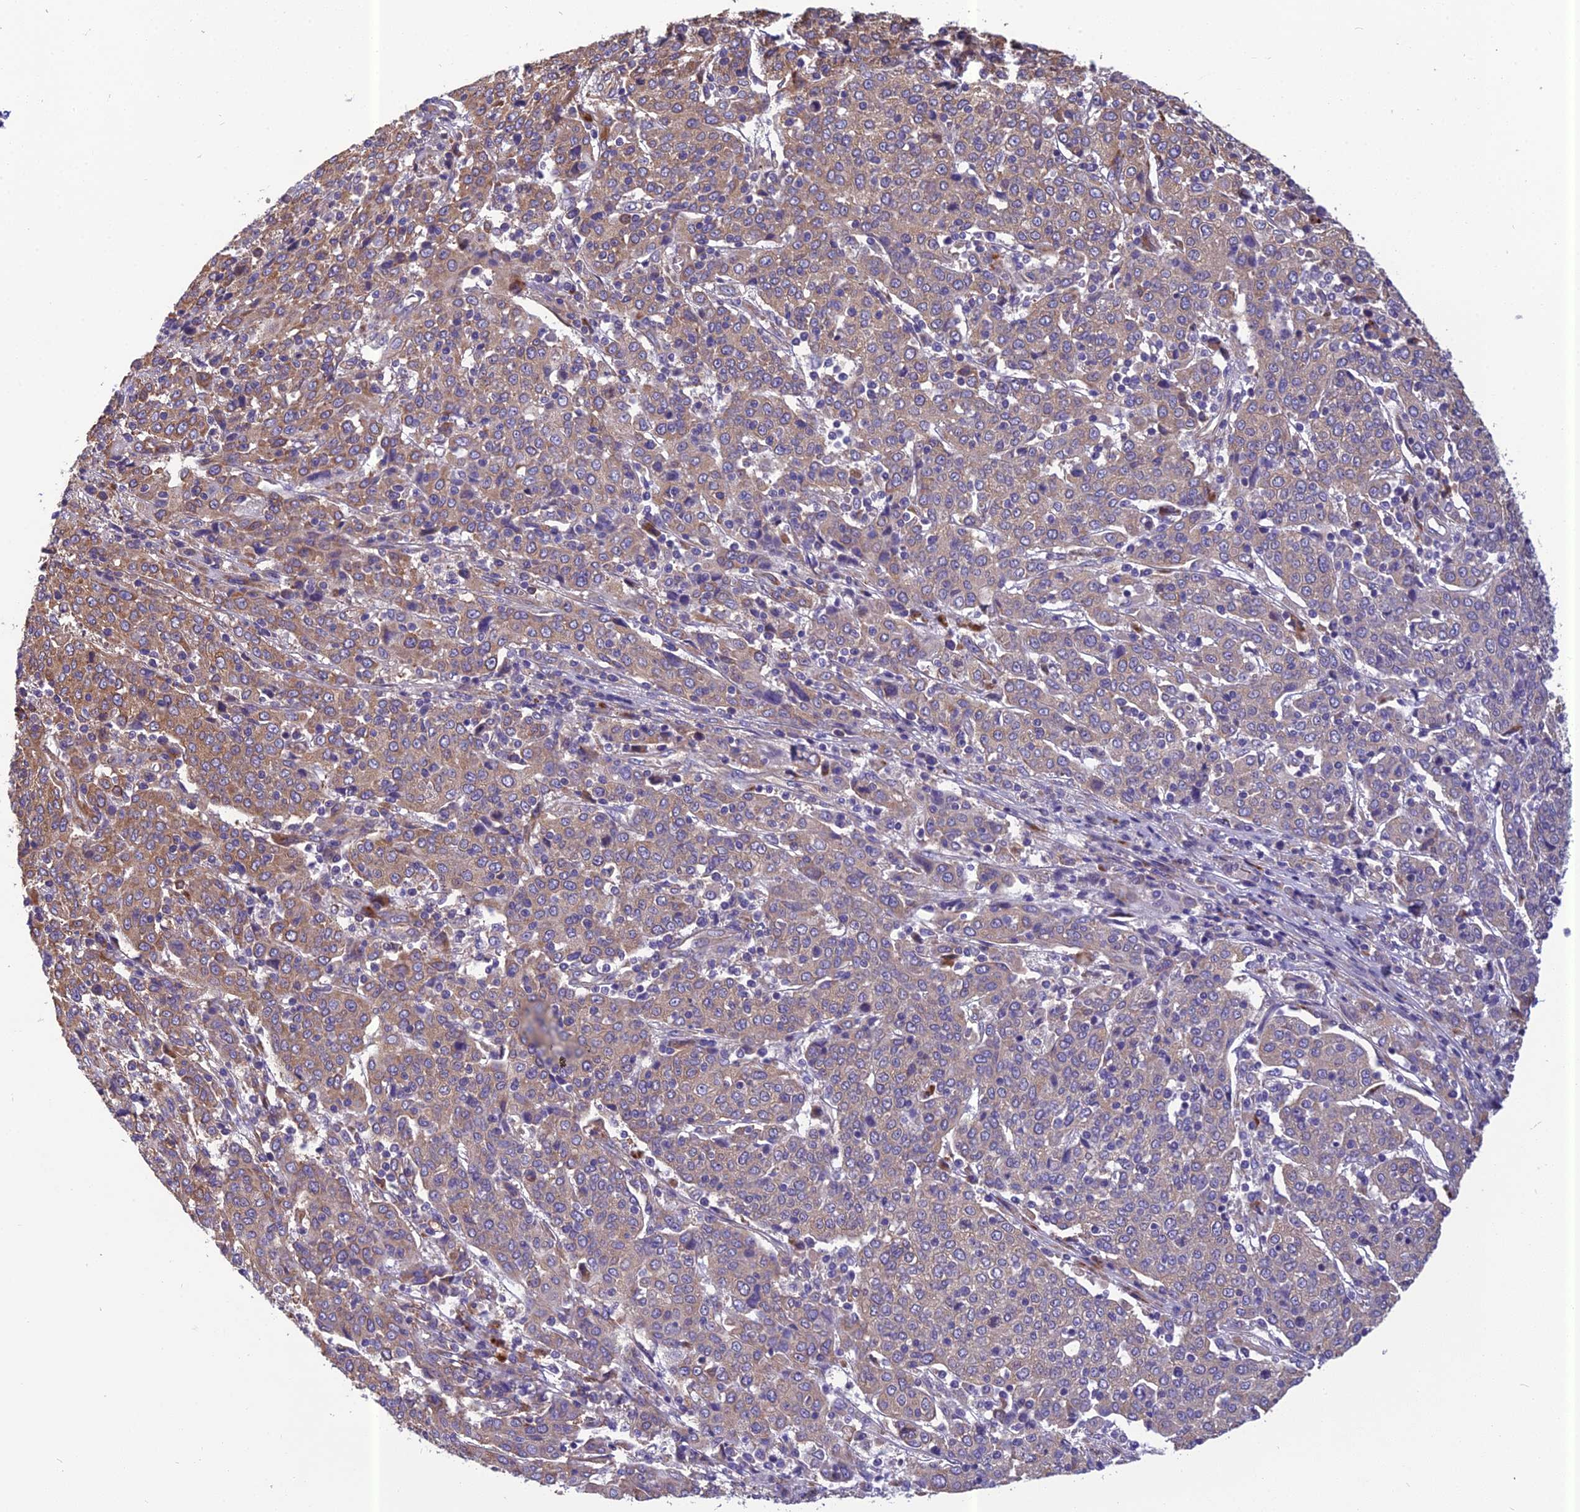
{"staining": {"intensity": "moderate", "quantity": "25%-75%", "location": "cytoplasmic/membranous"}, "tissue": "cervical cancer", "cell_type": "Tumor cells", "image_type": "cancer", "snomed": [{"axis": "morphology", "description": "Squamous cell carcinoma, NOS"}, {"axis": "topography", "description": "Cervix"}], "caption": "Human cervical cancer (squamous cell carcinoma) stained for a protein (brown) exhibits moderate cytoplasmic/membranous positive expression in about 25%-75% of tumor cells.", "gene": "SPDL1", "patient": {"sex": "female", "age": 67}}